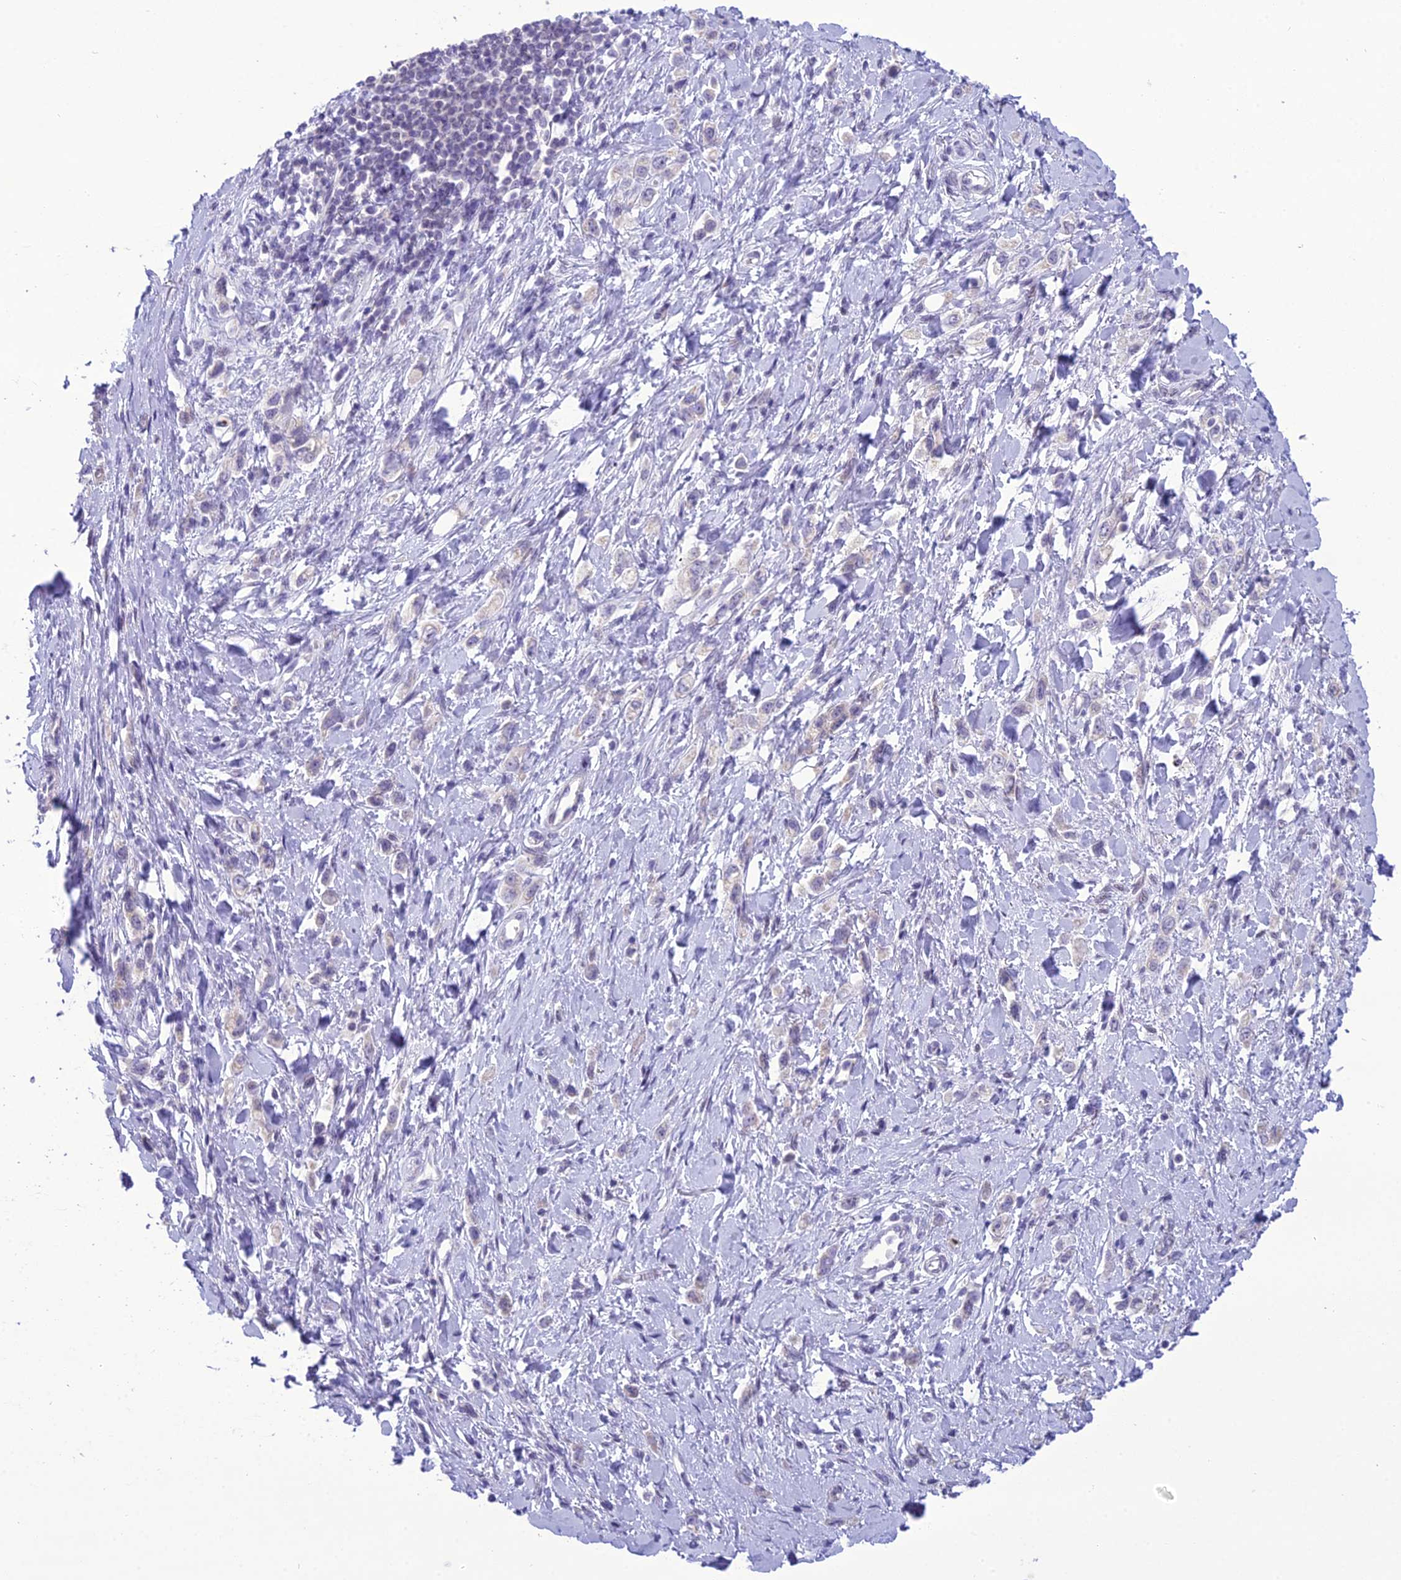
{"staining": {"intensity": "negative", "quantity": "none", "location": "none"}, "tissue": "stomach cancer", "cell_type": "Tumor cells", "image_type": "cancer", "snomed": [{"axis": "morphology", "description": "Adenocarcinoma, NOS"}, {"axis": "topography", "description": "Stomach"}], "caption": "This is an immunohistochemistry image of human adenocarcinoma (stomach). There is no positivity in tumor cells.", "gene": "B9D2", "patient": {"sex": "female", "age": 65}}